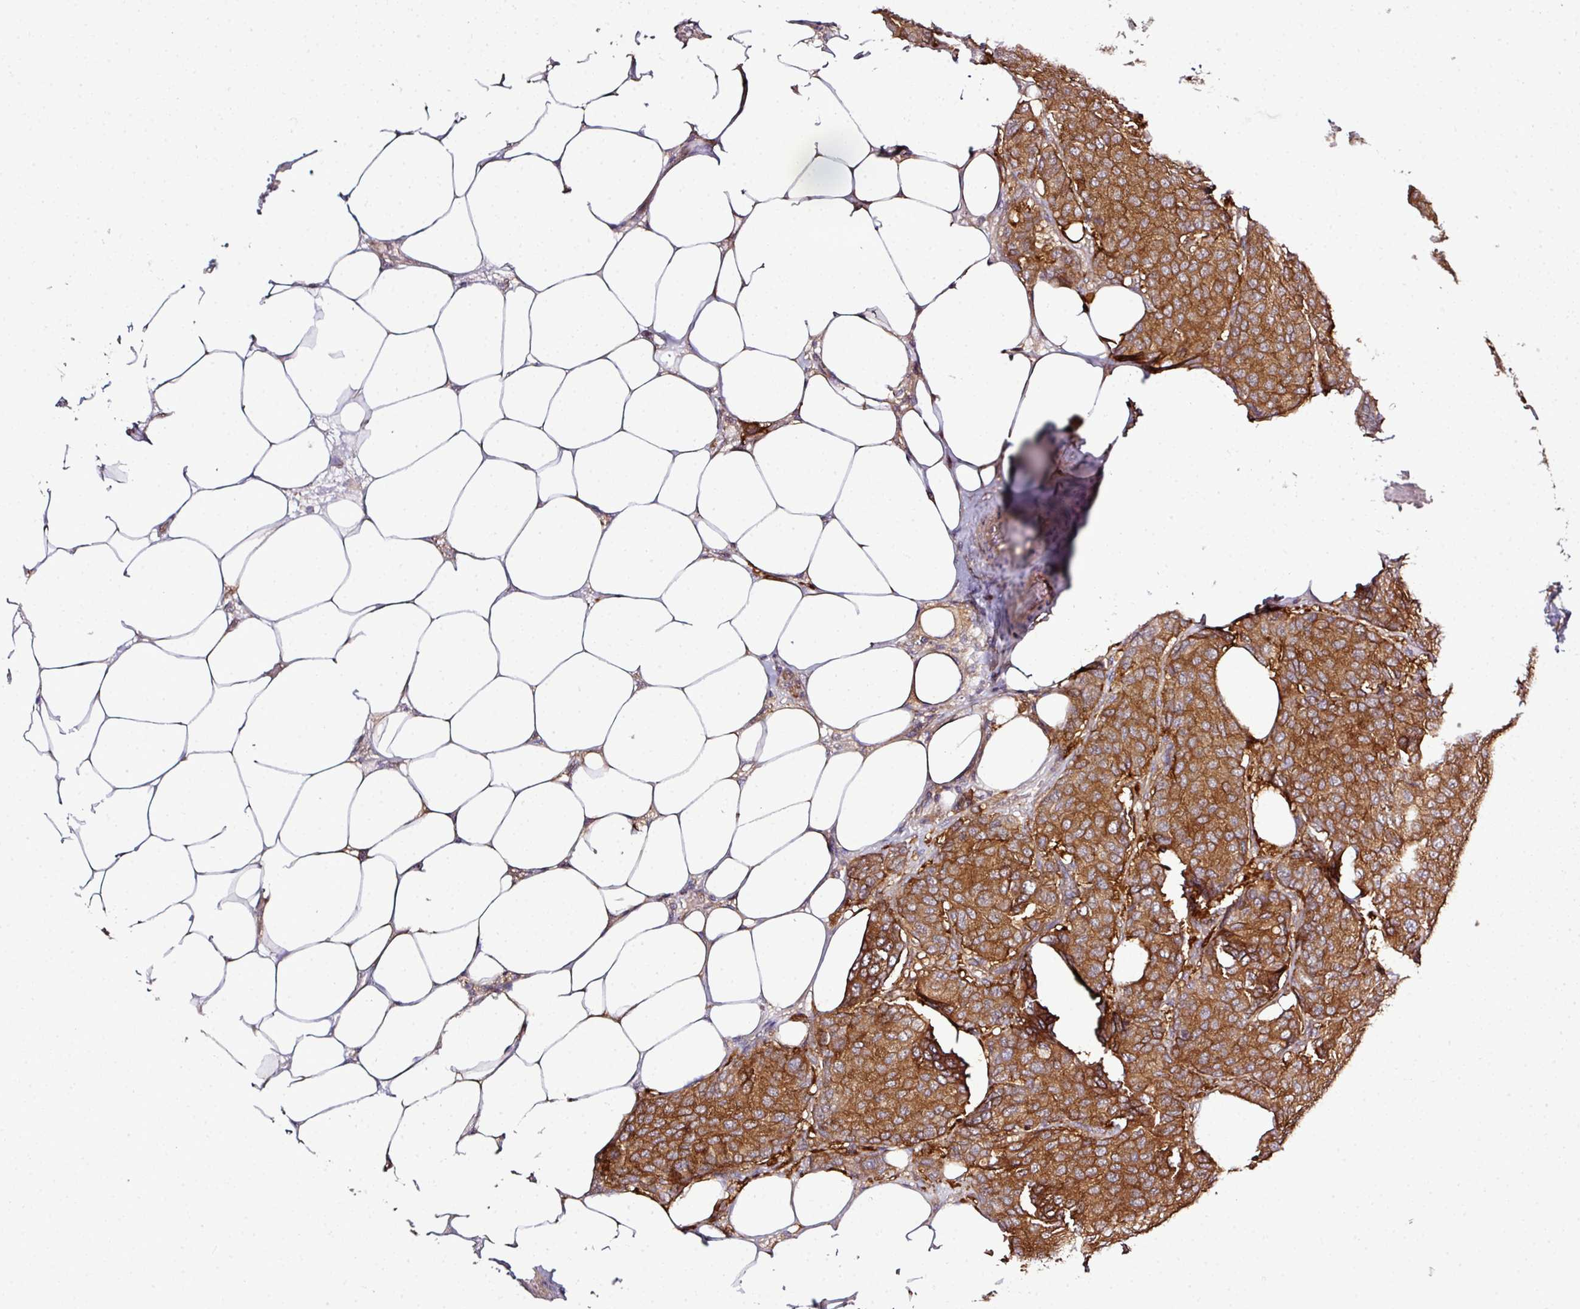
{"staining": {"intensity": "moderate", "quantity": ">75%", "location": "cytoplasmic/membranous"}, "tissue": "breast cancer", "cell_type": "Tumor cells", "image_type": "cancer", "snomed": [{"axis": "morphology", "description": "Duct carcinoma"}, {"axis": "topography", "description": "Breast"}], "caption": "This micrograph displays immunohistochemistry (IHC) staining of breast cancer, with medium moderate cytoplasmic/membranous expression in approximately >75% of tumor cells.", "gene": "TMEM107", "patient": {"sex": "female", "age": 75}}